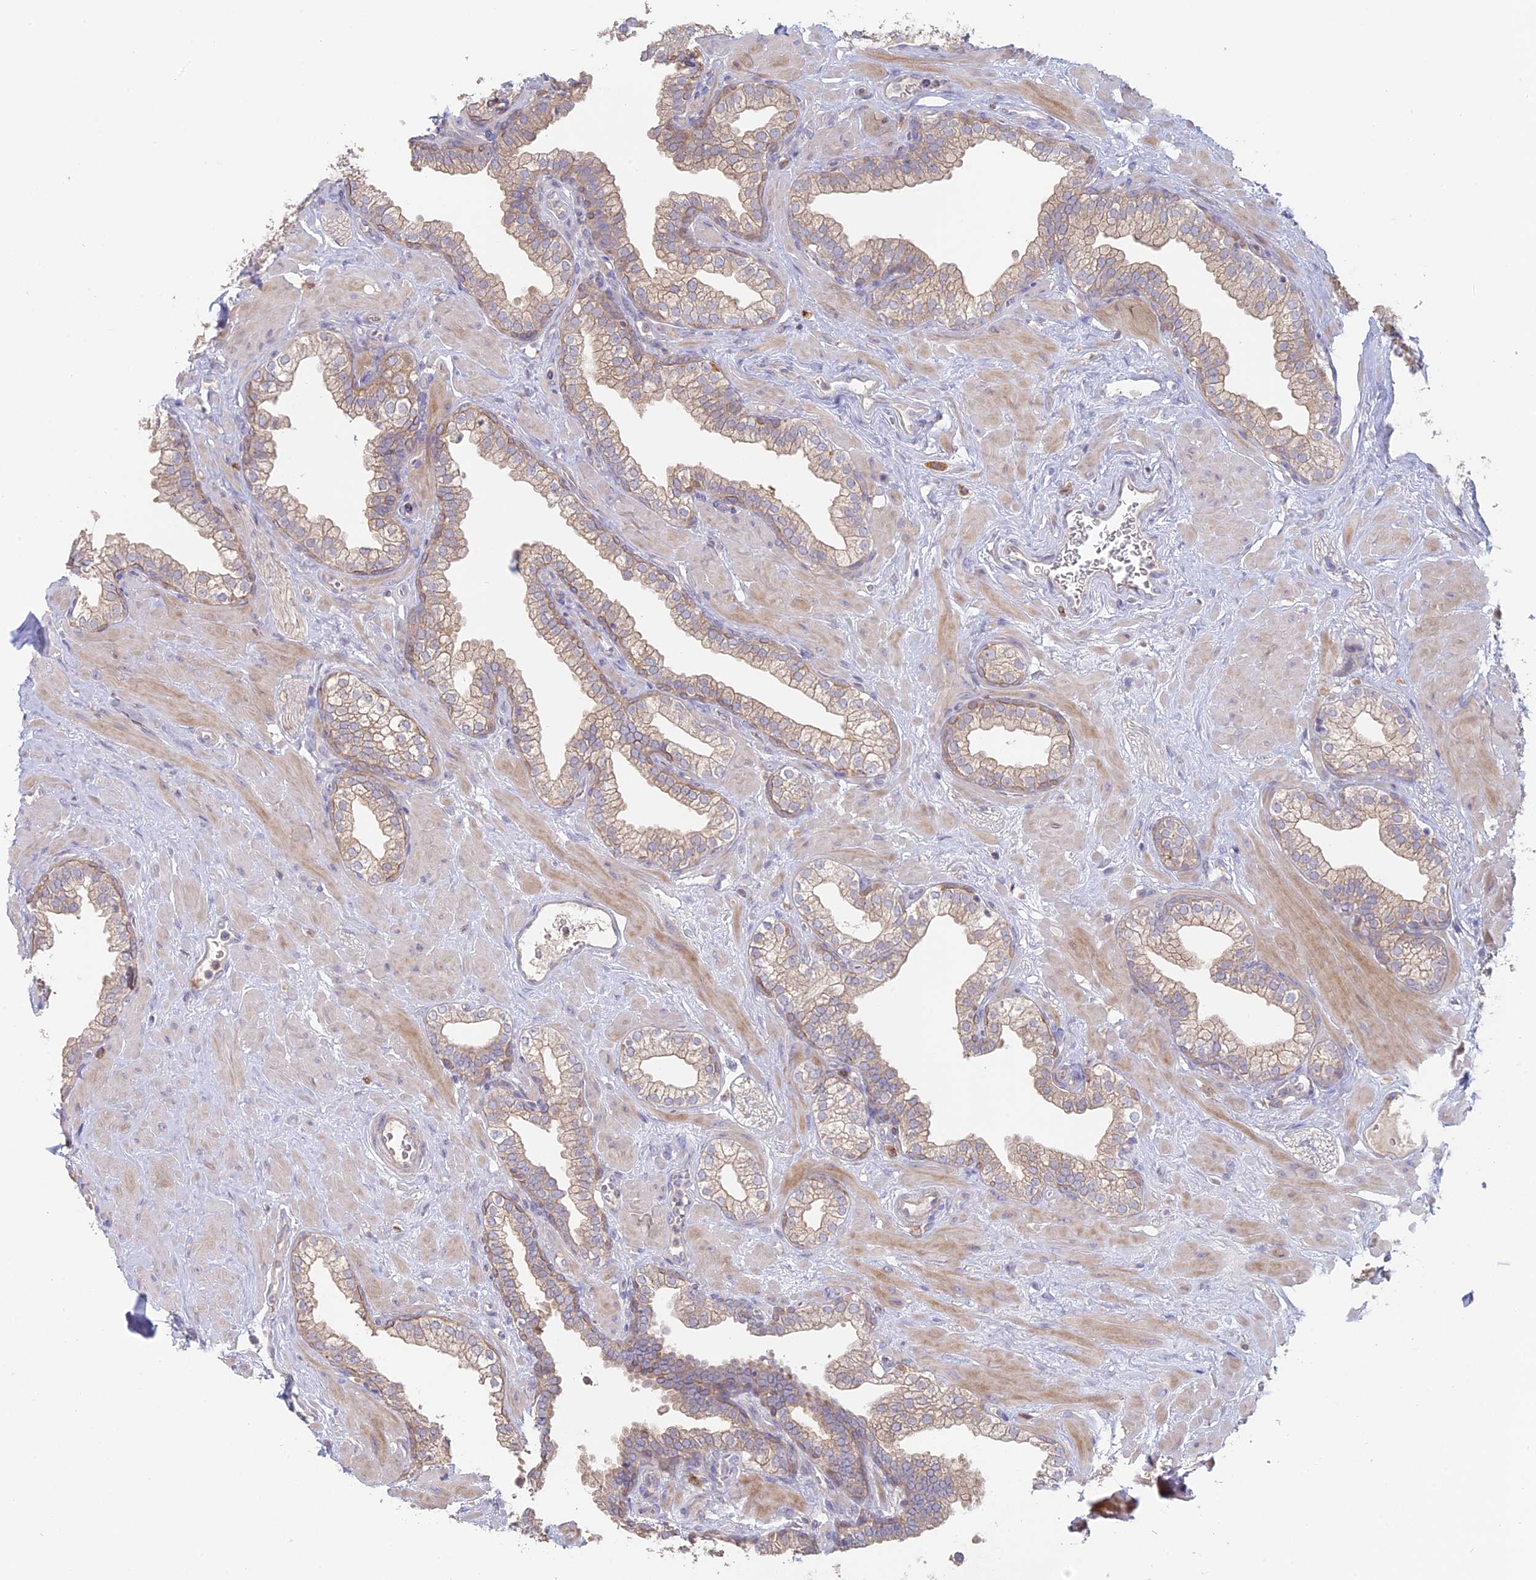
{"staining": {"intensity": "strong", "quantity": "25%-75%", "location": "cytoplasmic/membranous"}, "tissue": "prostate", "cell_type": "Glandular cells", "image_type": "normal", "snomed": [{"axis": "morphology", "description": "Normal tissue, NOS"}, {"axis": "morphology", "description": "Urothelial carcinoma, Low grade"}, {"axis": "topography", "description": "Urinary bladder"}, {"axis": "topography", "description": "Prostate"}], "caption": "High-power microscopy captured an immunohistochemistry micrograph of normal prostate, revealing strong cytoplasmic/membranous positivity in approximately 25%-75% of glandular cells.", "gene": "SFT2D2", "patient": {"sex": "male", "age": 60}}